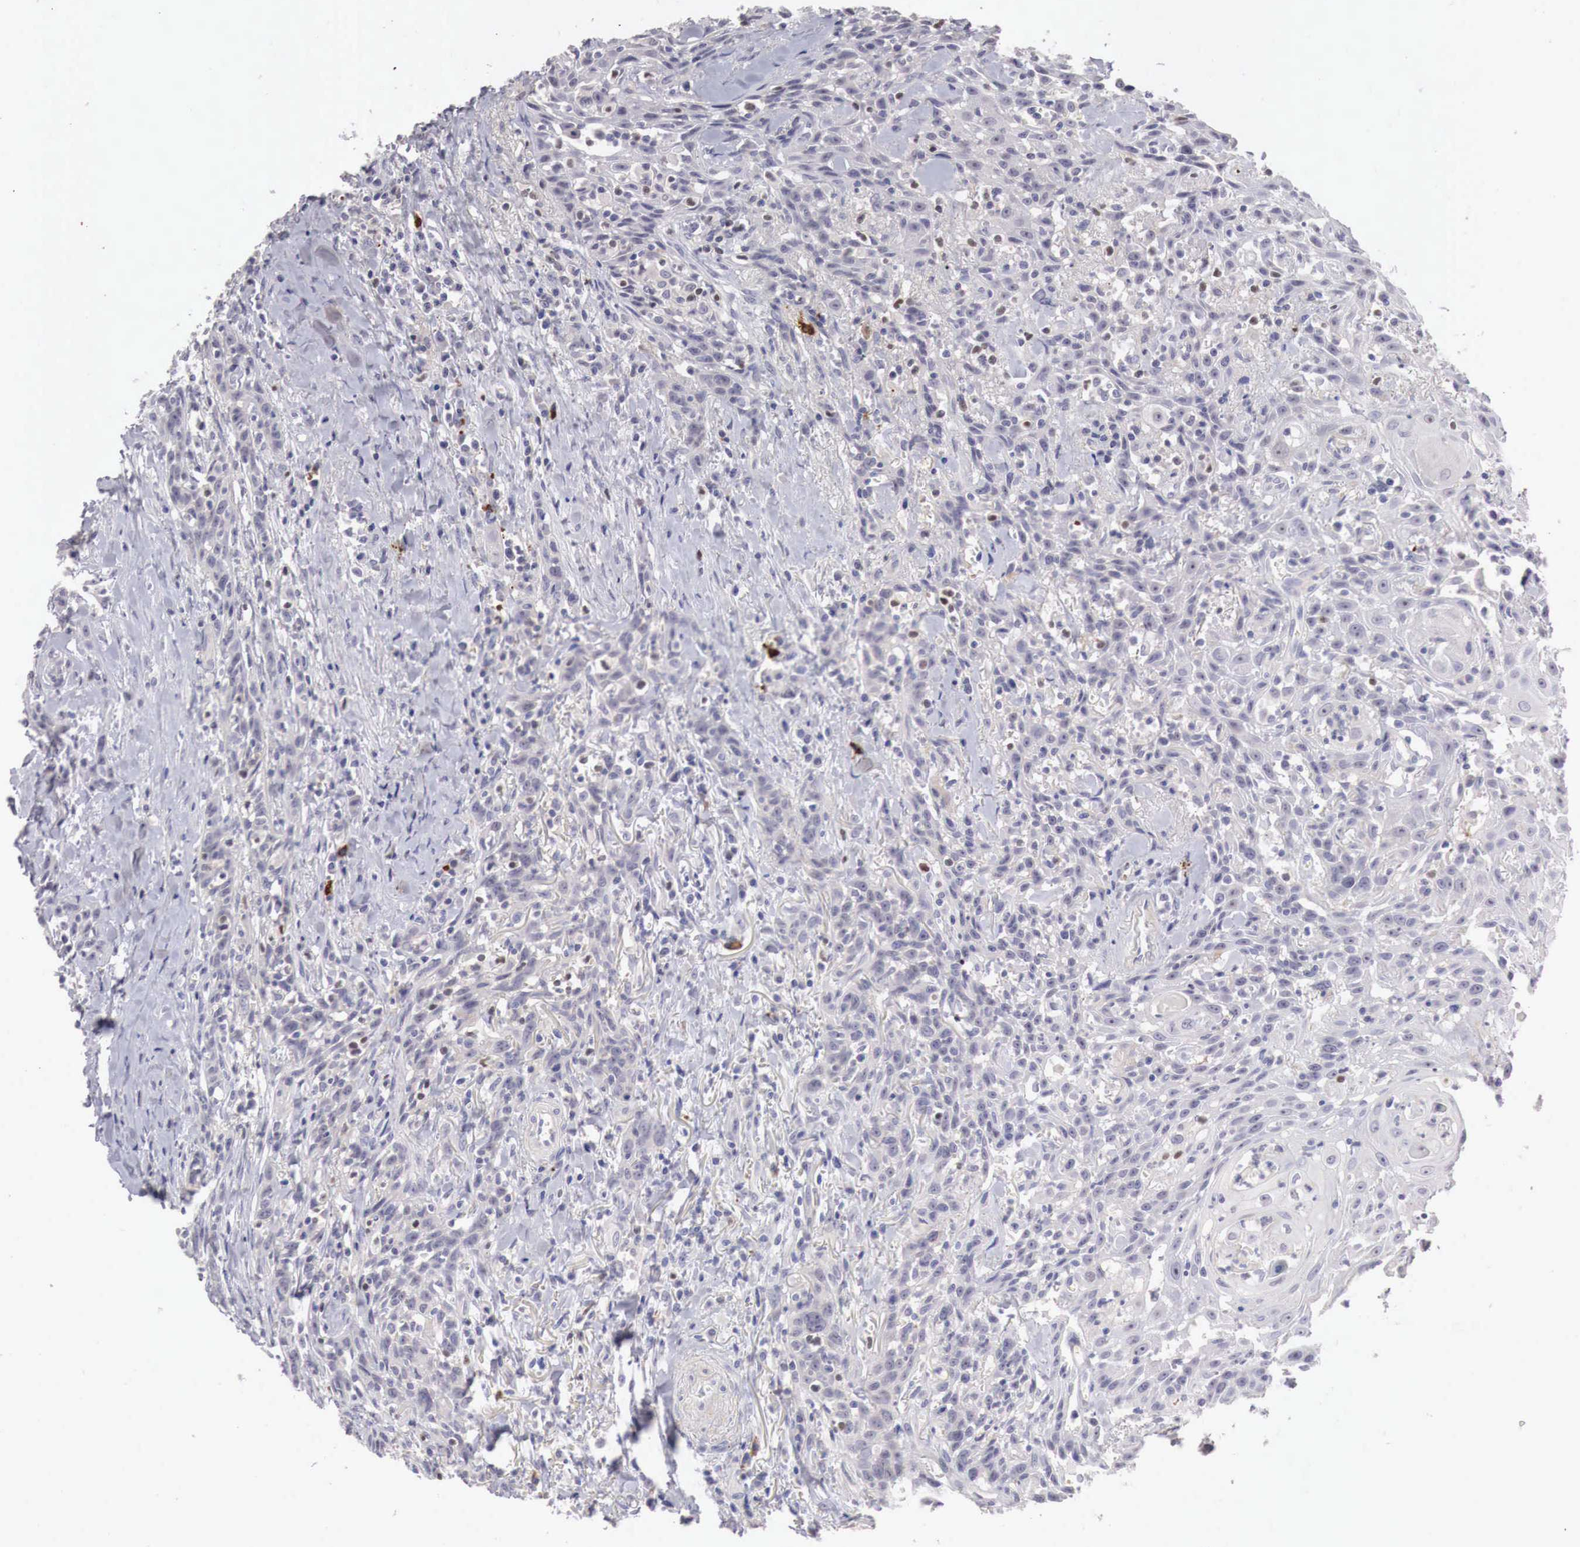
{"staining": {"intensity": "negative", "quantity": "none", "location": "none"}, "tissue": "head and neck cancer", "cell_type": "Tumor cells", "image_type": "cancer", "snomed": [{"axis": "morphology", "description": "Squamous cell carcinoma, NOS"}, {"axis": "topography", "description": "Oral tissue"}, {"axis": "topography", "description": "Head-Neck"}], "caption": "High magnification brightfield microscopy of squamous cell carcinoma (head and neck) stained with DAB (3,3'-diaminobenzidine) (brown) and counterstained with hematoxylin (blue): tumor cells show no significant positivity. Nuclei are stained in blue.", "gene": "GATA1", "patient": {"sex": "female", "age": 82}}